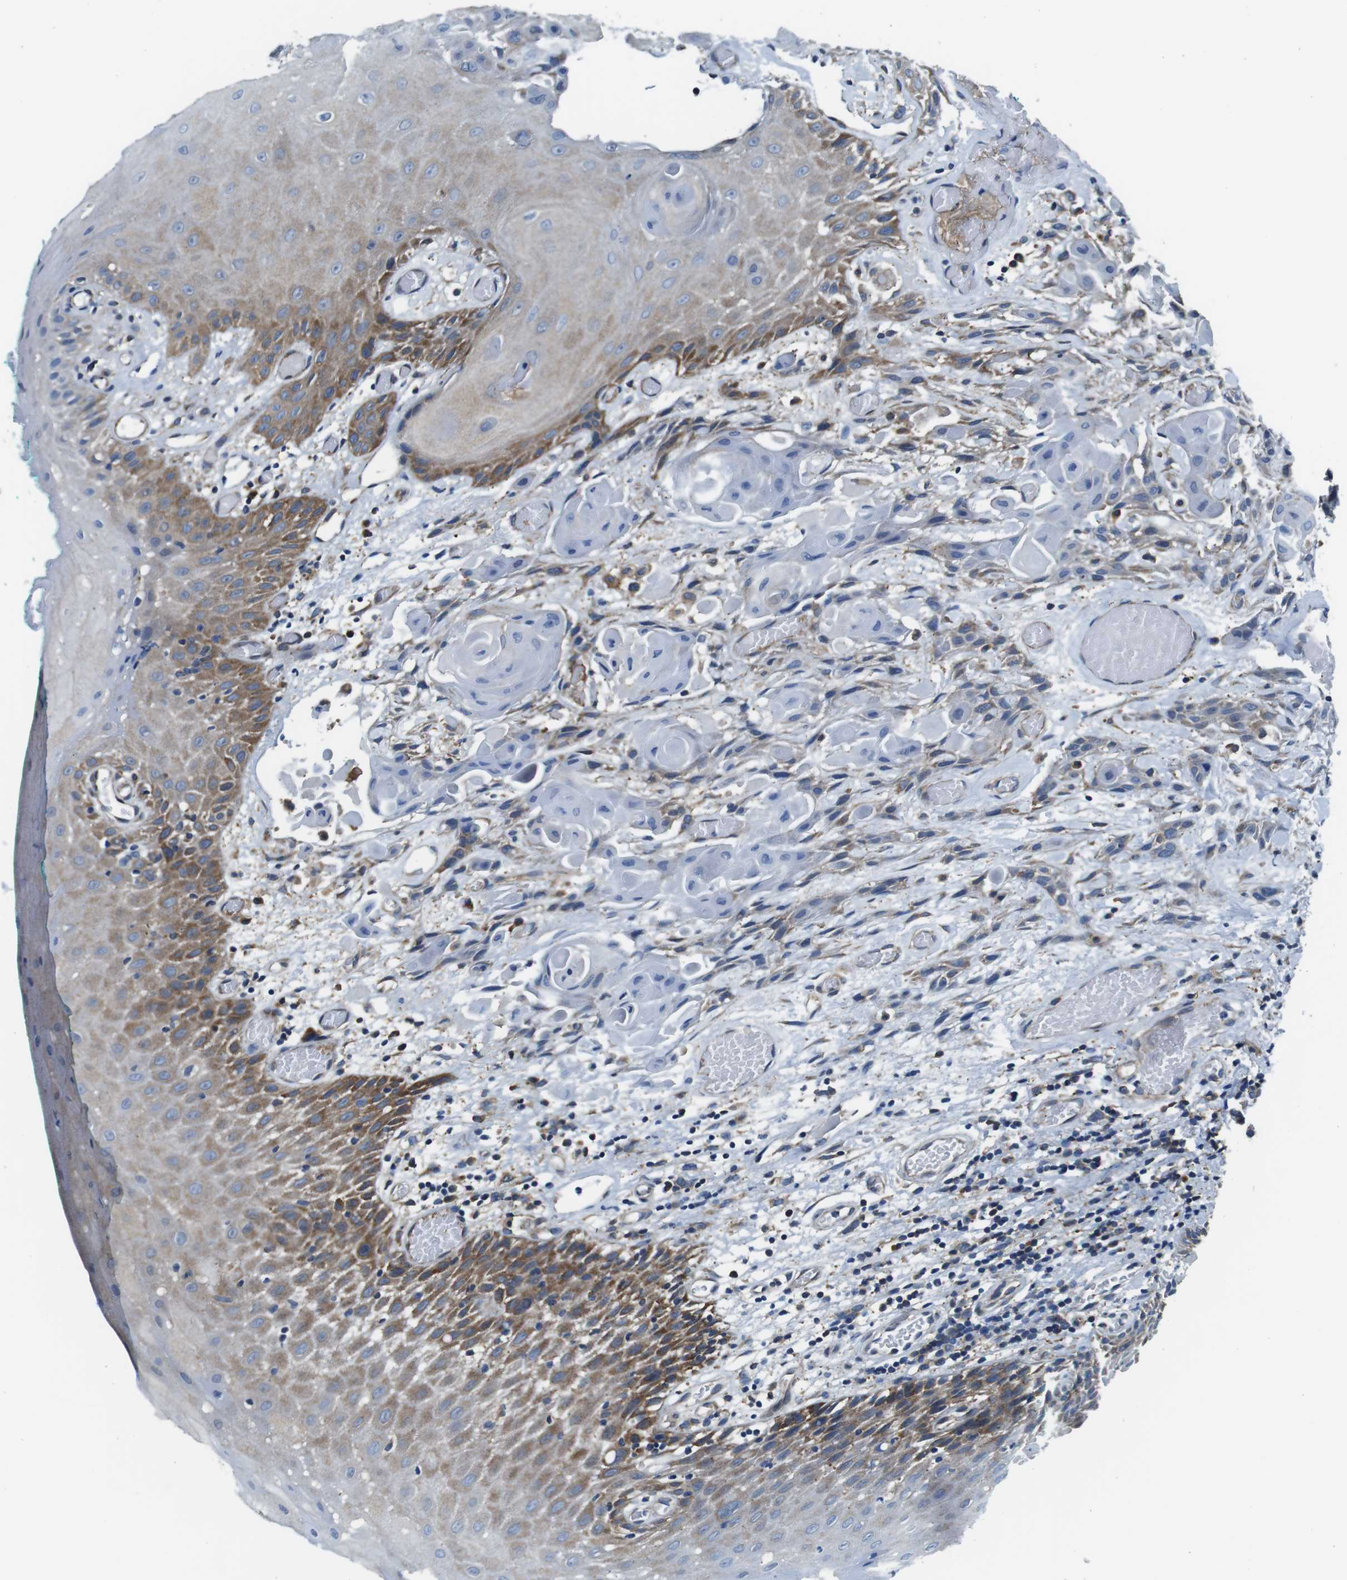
{"staining": {"intensity": "moderate", "quantity": "25%-75%", "location": "cytoplasmic/membranous"}, "tissue": "oral mucosa", "cell_type": "Squamous epithelial cells", "image_type": "normal", "snomed": [{"axis": "morphology", "description": "Normal tissue, NOS"}, {"axis": "morphology", "description": "Squamous cell carcinoma, NOS"}, {"axis": "topography", "description": "Oral tissue"}, {"axis": "topography", "description": "Salivary gland"}, {"axis": "topography", "description": "Head-Neck"}], "caption": "Immunohistochemical staining of benign human oral mucosa displays medium levels of moderate cytoplasmic/membranous expression in about 25%-75% of squamous epithelial cells. (IHC, brightfield microscopy, high magnification).", "gene": "EIF2B5", "patient": {"sex": "female", "age": 62}}